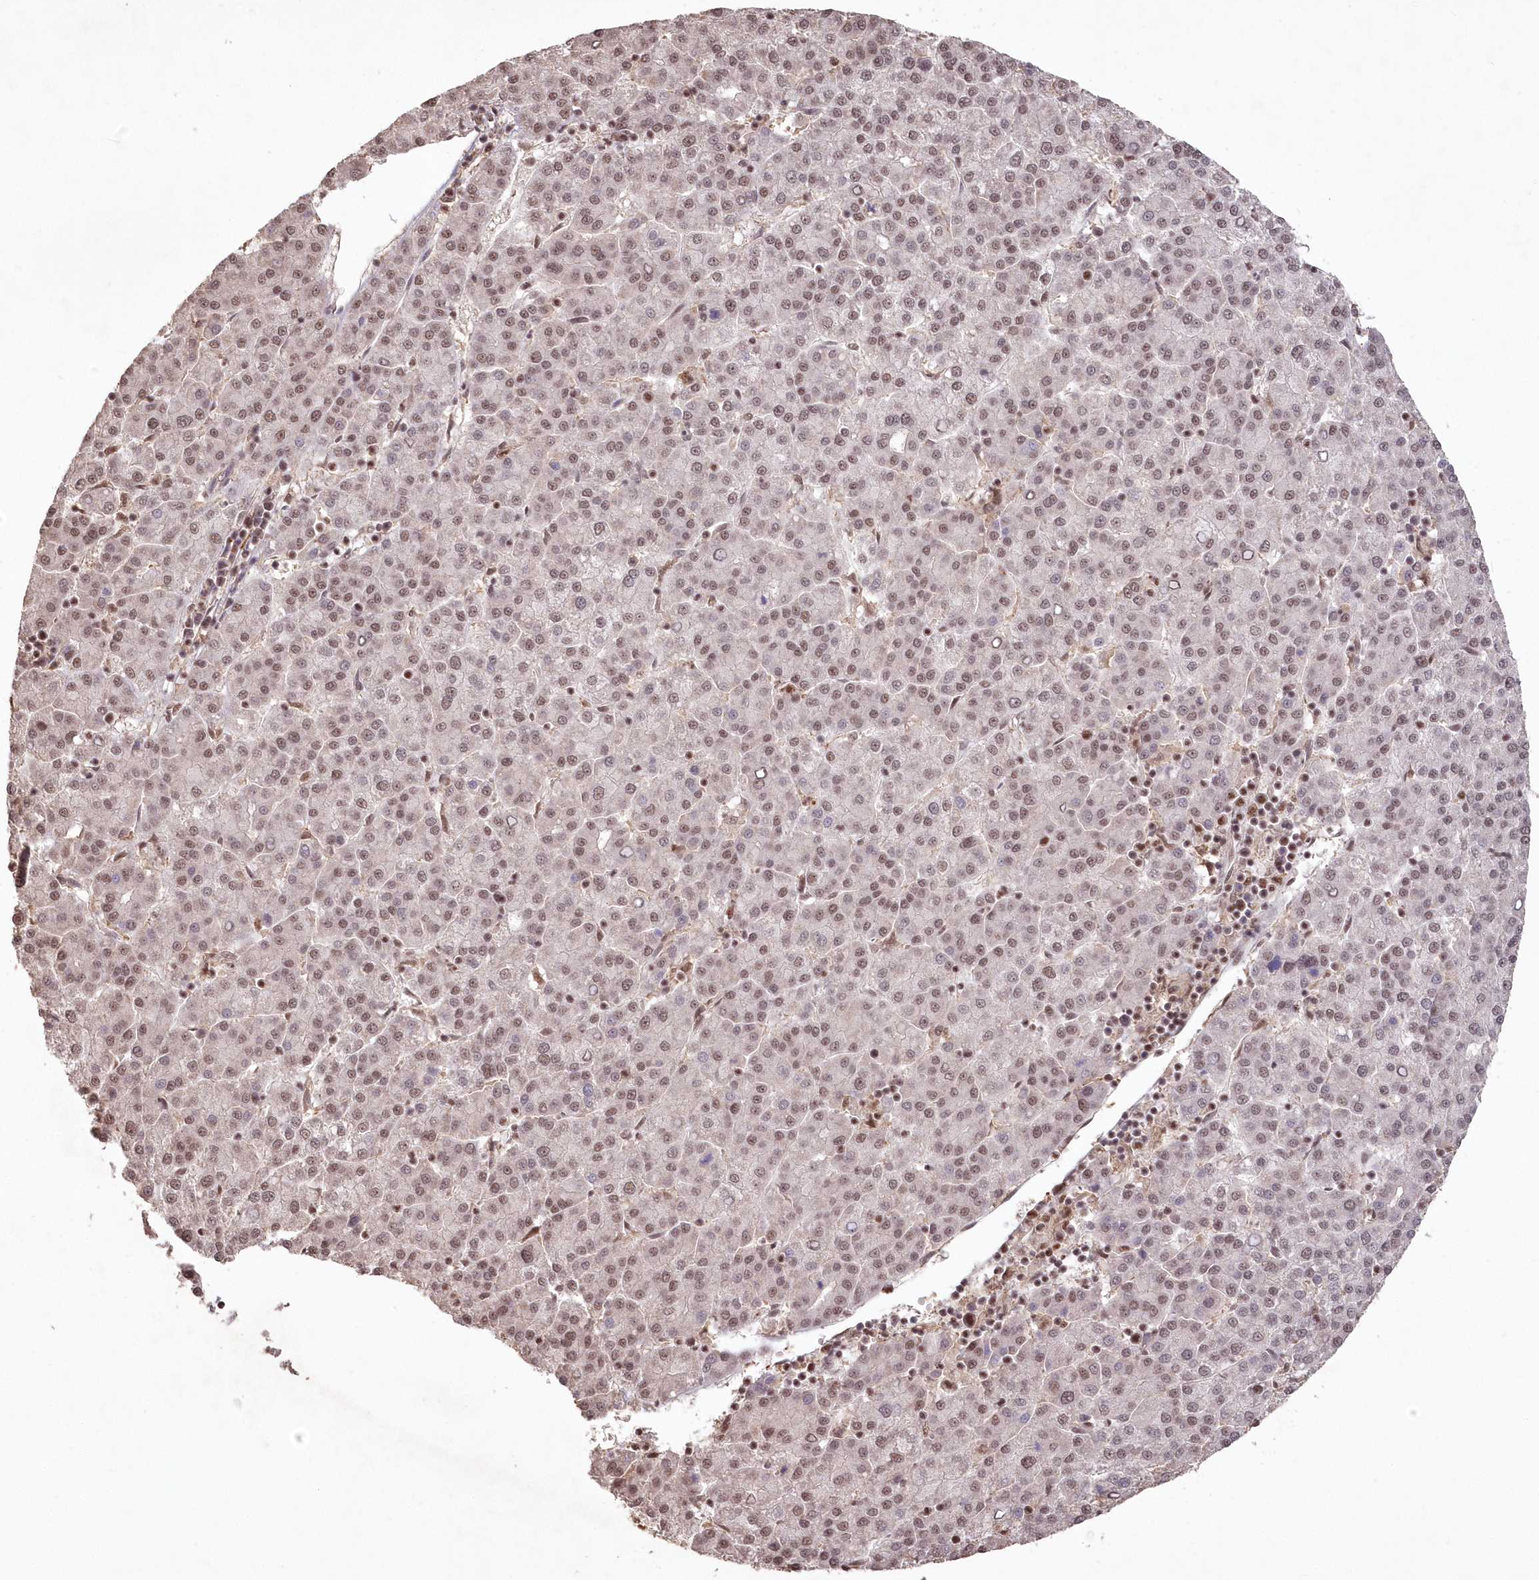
{"staining": {"intensity": "moderate", "quantity": ">75%", "location": "nuclear"}, "tissue": "liver cancer", "cell_type": "Tumor cells", "image_type": "cancer", "snomed": [{"axis": "morphology", "description": "Carcinoma, Hepatocellular, NOS"}, {"axis": "topography", "description": "Liver"}], "caption": "A brown stain shows moderate nuclear positivity of a protein in human liver cancer tumor cells.", "gene": "PDS5A", "patient": {"sex": "female", "age": 58}}